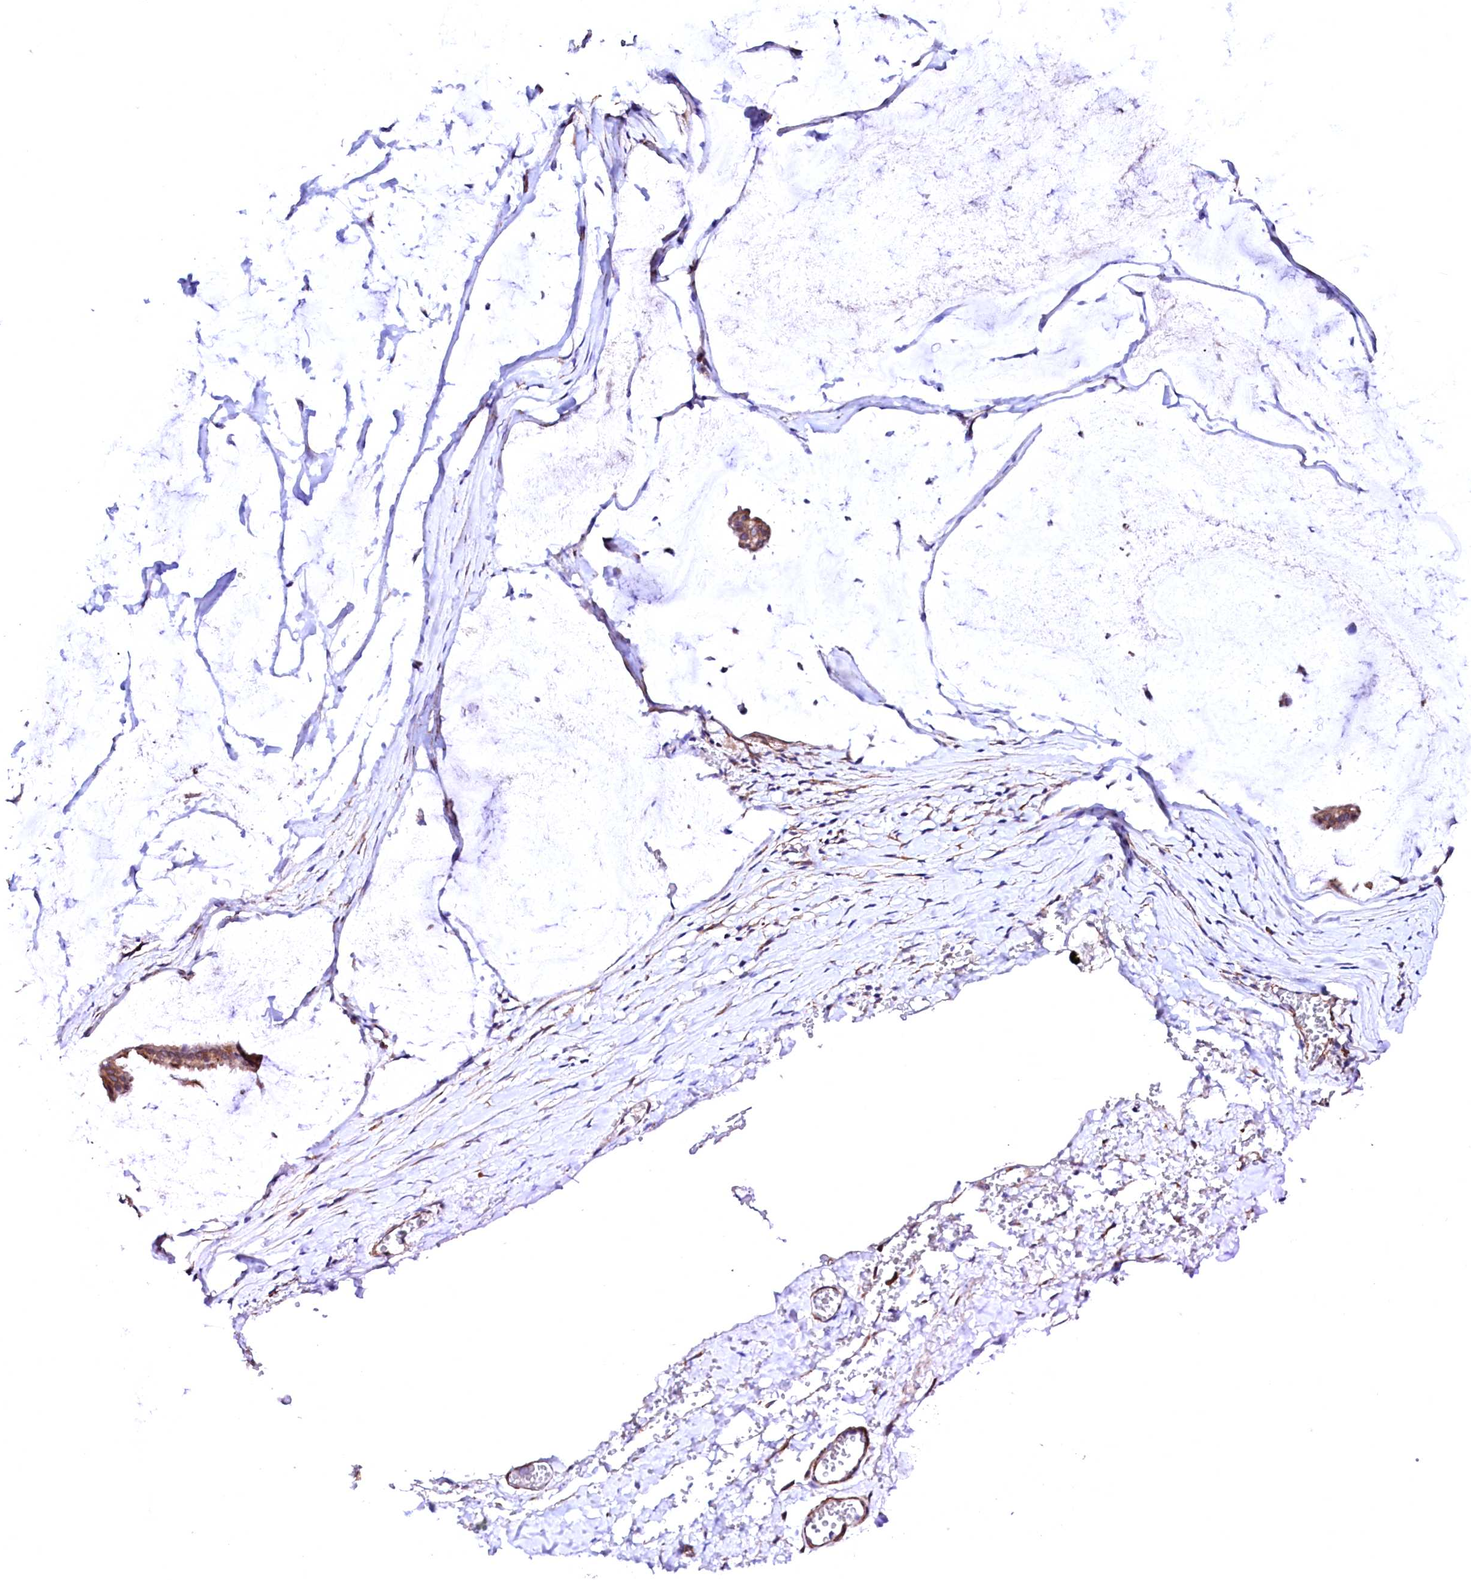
{"staining": {"intensity": "moderate", "quantity": ">75%", "location": "cytoplasmic/membranous"}, "tissue": "ovarian cancer", "cell_type": "Tumor cells", "image_type": "cancer", "snomed": [{"axis": "morphology", "description": "Cystadenocarcinoma, mucinous, NOS"}, {"axis": "topography", "description": "Ovary"}], "caption": "The histopathology image reveals a brown stain indicating the presence of a protein in the cytoplasmic/membranous of tumor cells in ovarian cancer (mucinous cystadenocarcinoma).", "gene": "GPR176", "patient": {"sex": "female", "age": 73}}